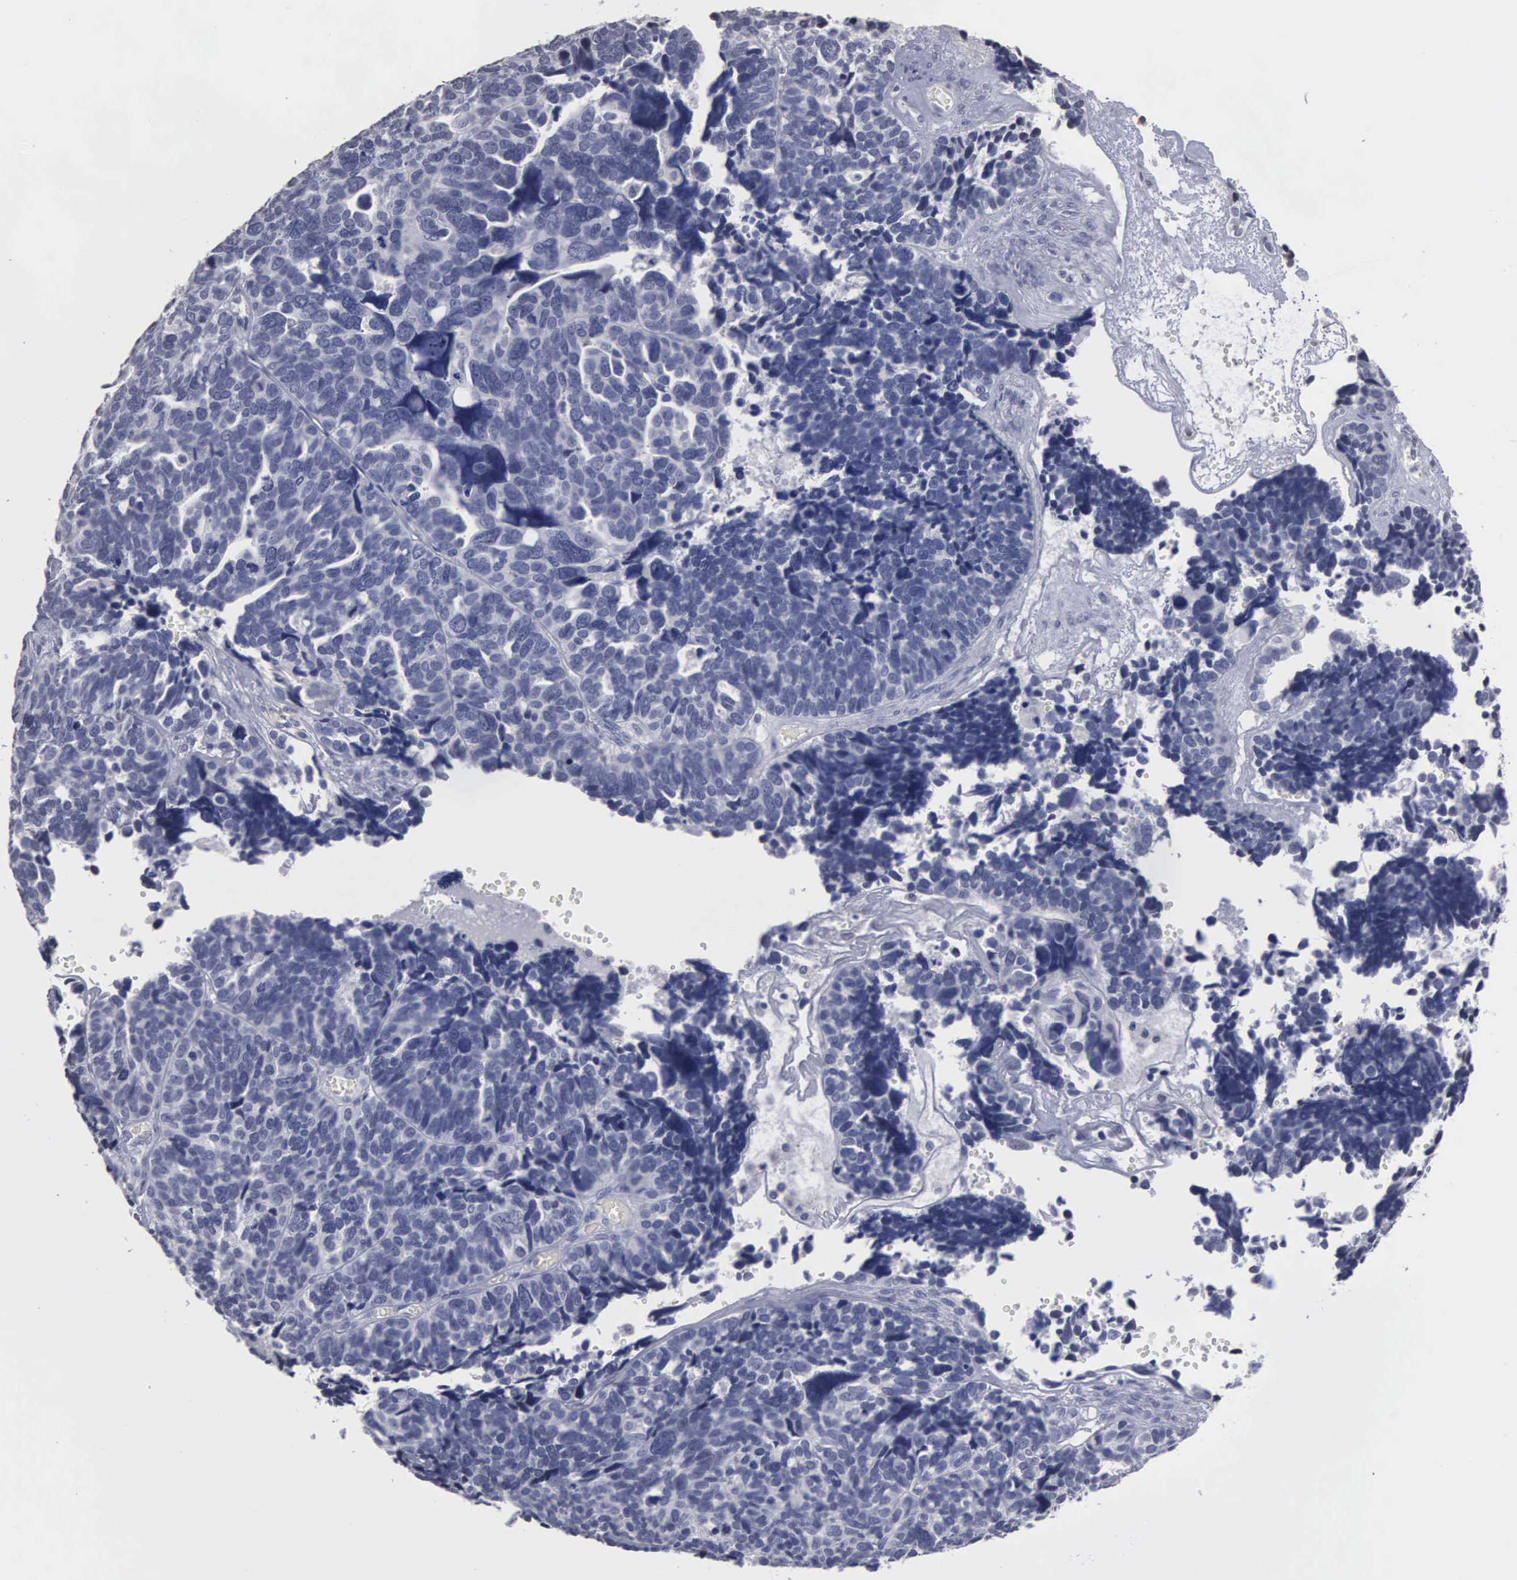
{"staining": {"intensity": "negative", "quantity": "none", "location": "none"}, "tissue": "ovarian cancer", "cell_type": "Tumor cells", "image_type": "cancer", "snomed": [{"axis": "morphology", "description": "Cystadenocarcinoma, serous, NOS"}, {"axis": "topography", "description": "Ovary"}], "caption": "High power microscopy image of an IHC histopathology image of serous cystadenocarcinoma (ovarian), revealing no significant expression in tumor cells. (Immunohistochemistry (ihc), brightfield microscopy, high magnification).", "gene": "UPB1", "patient": {"sex": "female", "age": 77}}